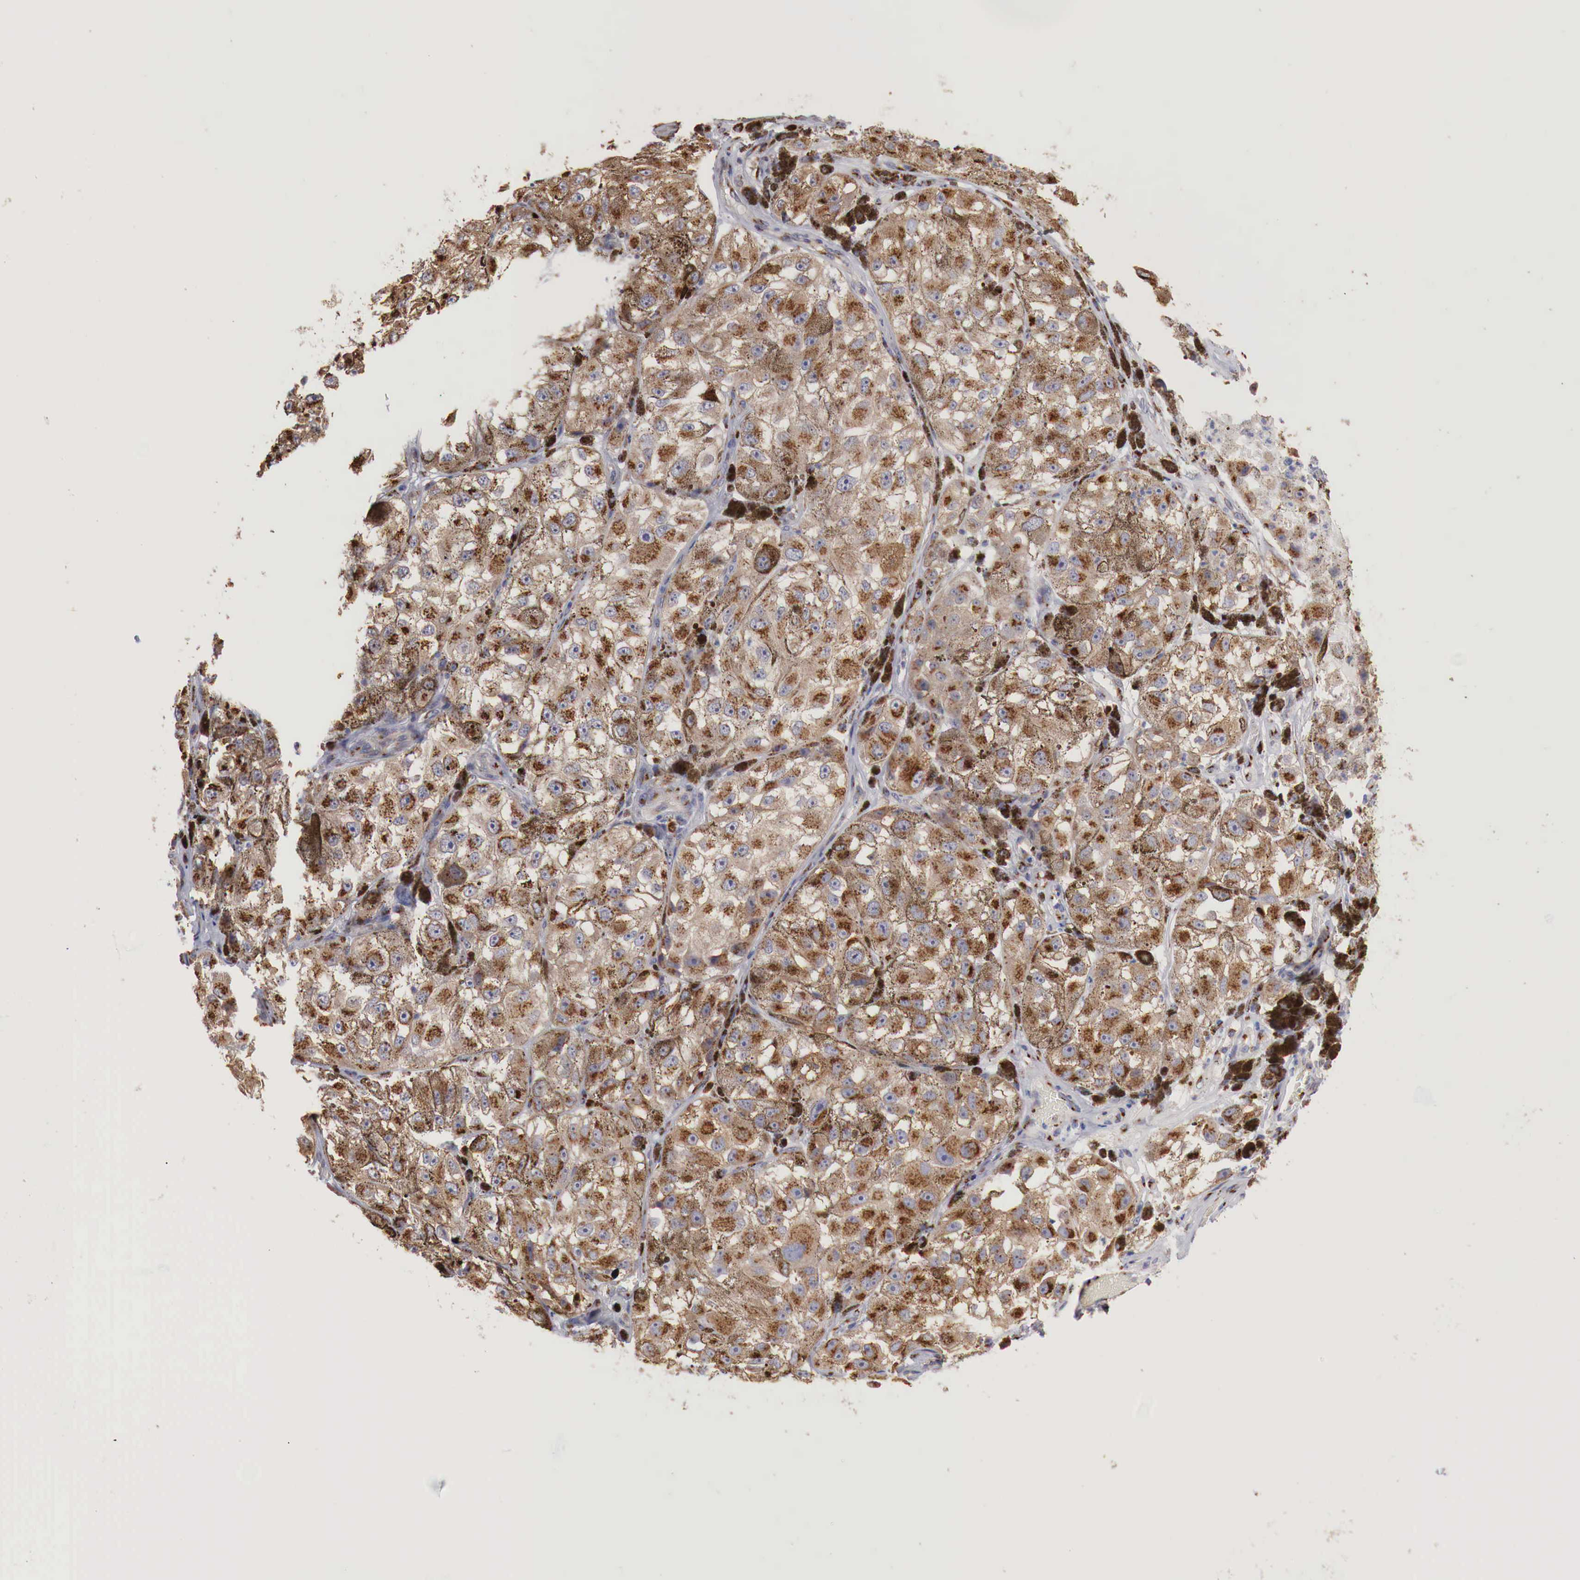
{"staining": {"intensity": "strong", "quantity": ">75%", "location": "cytoplasmic/membranous"}, "tissue": "melanoma", "cell_type": "Tumor cells", "image_type": "cancer", "snomed": [{"axis": "morphology", "description": "Malignant melanoma, NOS"}, {"axis": "topography", "description": "Skin"}], "caption": "IHC of melanoma shows high levels of strong cytoplasmic/membranous staining in approximately >75% of tumor cells.", "gene": "SYAP1", "patient": {"sex": "male", "age": 67}}